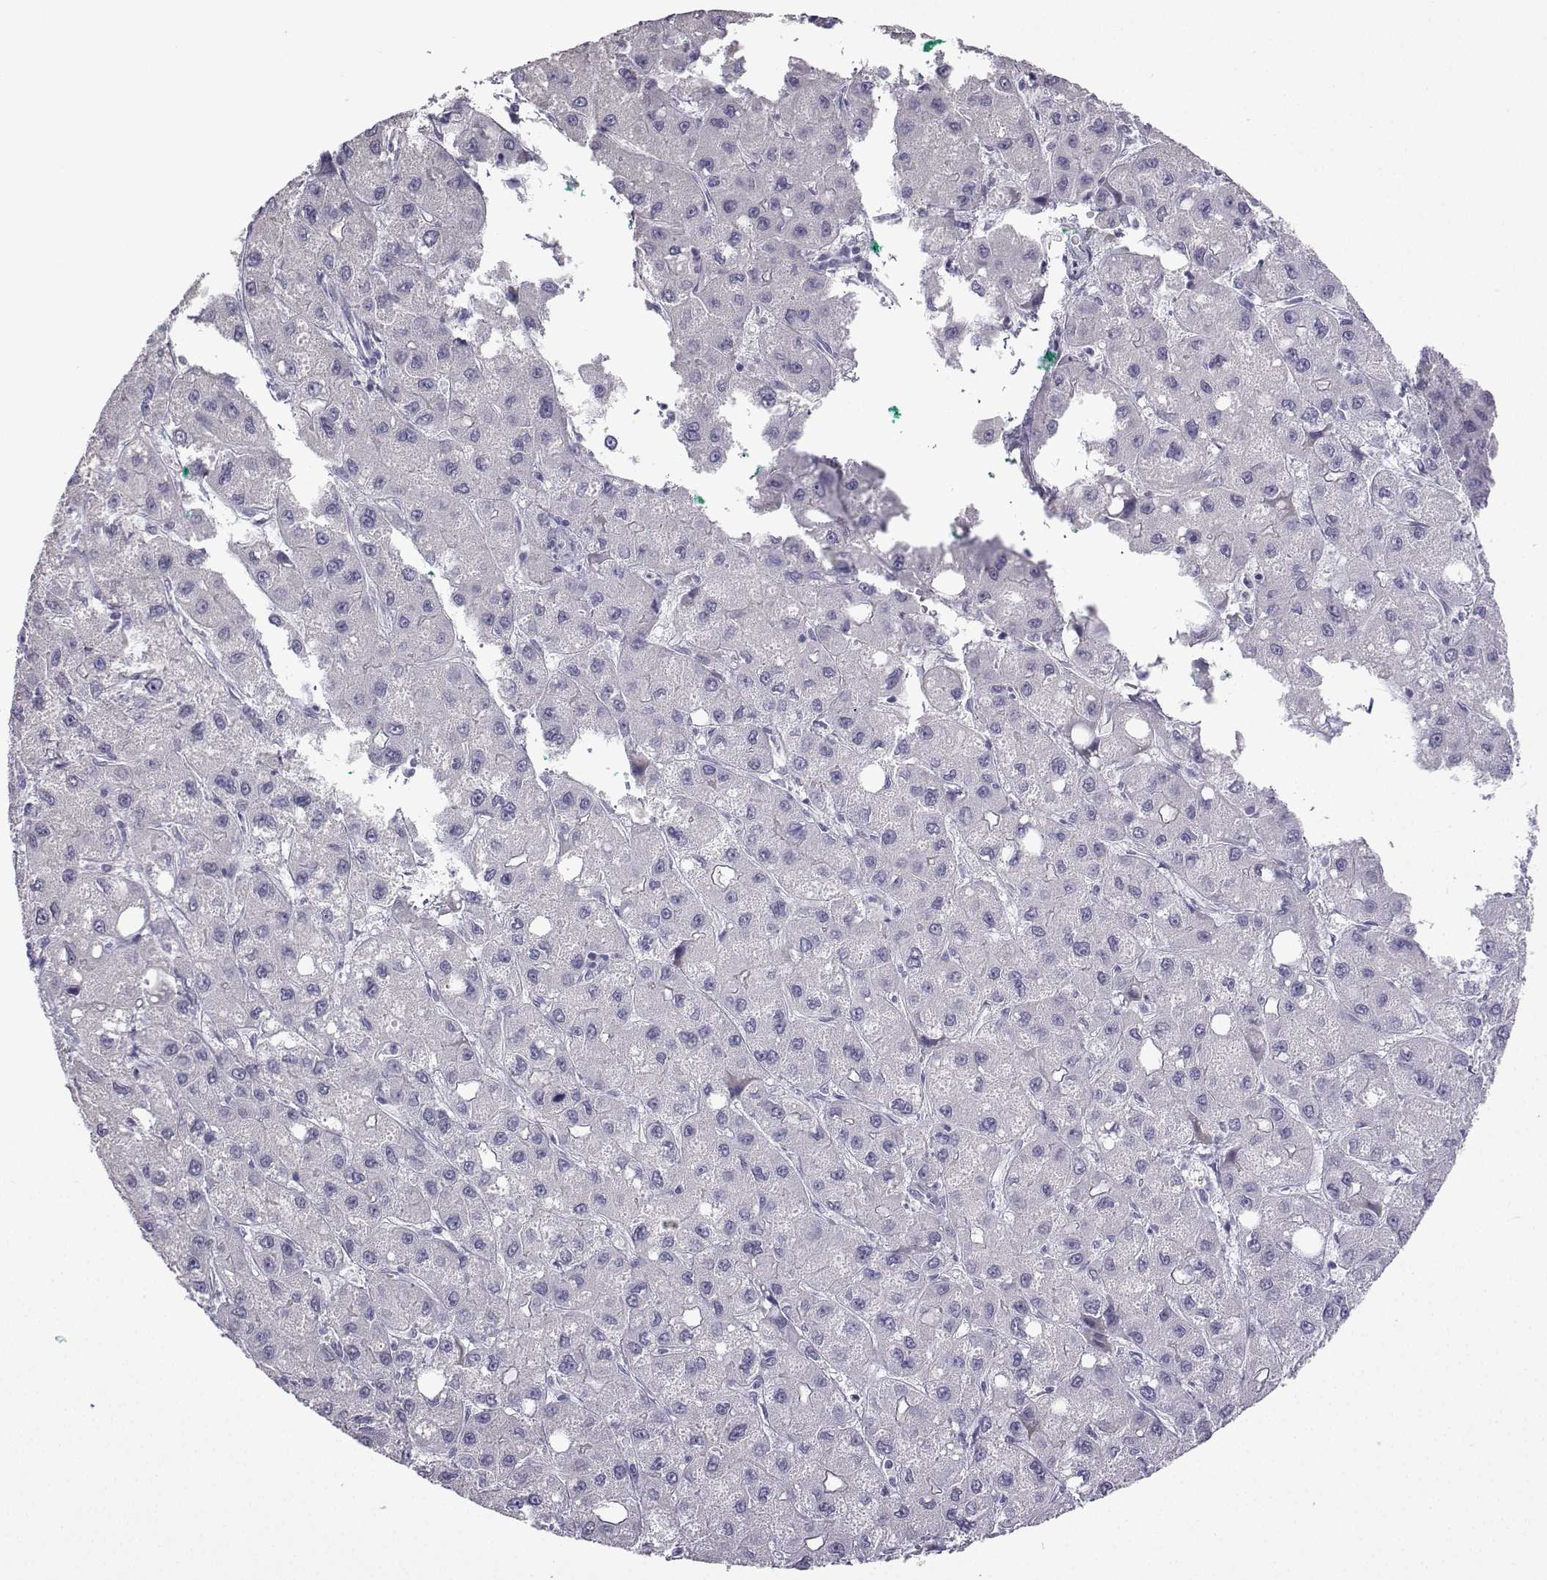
{"staining": {"intensity": "negative", "quantity": "none", "location": "none"}, "tissue": "liver cancer", "cell_type": "Tumor cells", "image_type": "cancer", "snomed": [{"axis": "morphology", "description": "Carcinoma, Hepatocellular, NOS"}, {"axis": "topography", "description": "Liver"}], "caption": "IHC image of neoplastic tissue: liver hepatocellular carcinoma stained with DAB exhibits no significant protein positivity in tumor cells. (DAB (3,3'-diaminobenzidine) IHC with hematoxylin counter stain).", "gene": "CFAP70", "patient": {"sex": "male", "age": 73}}